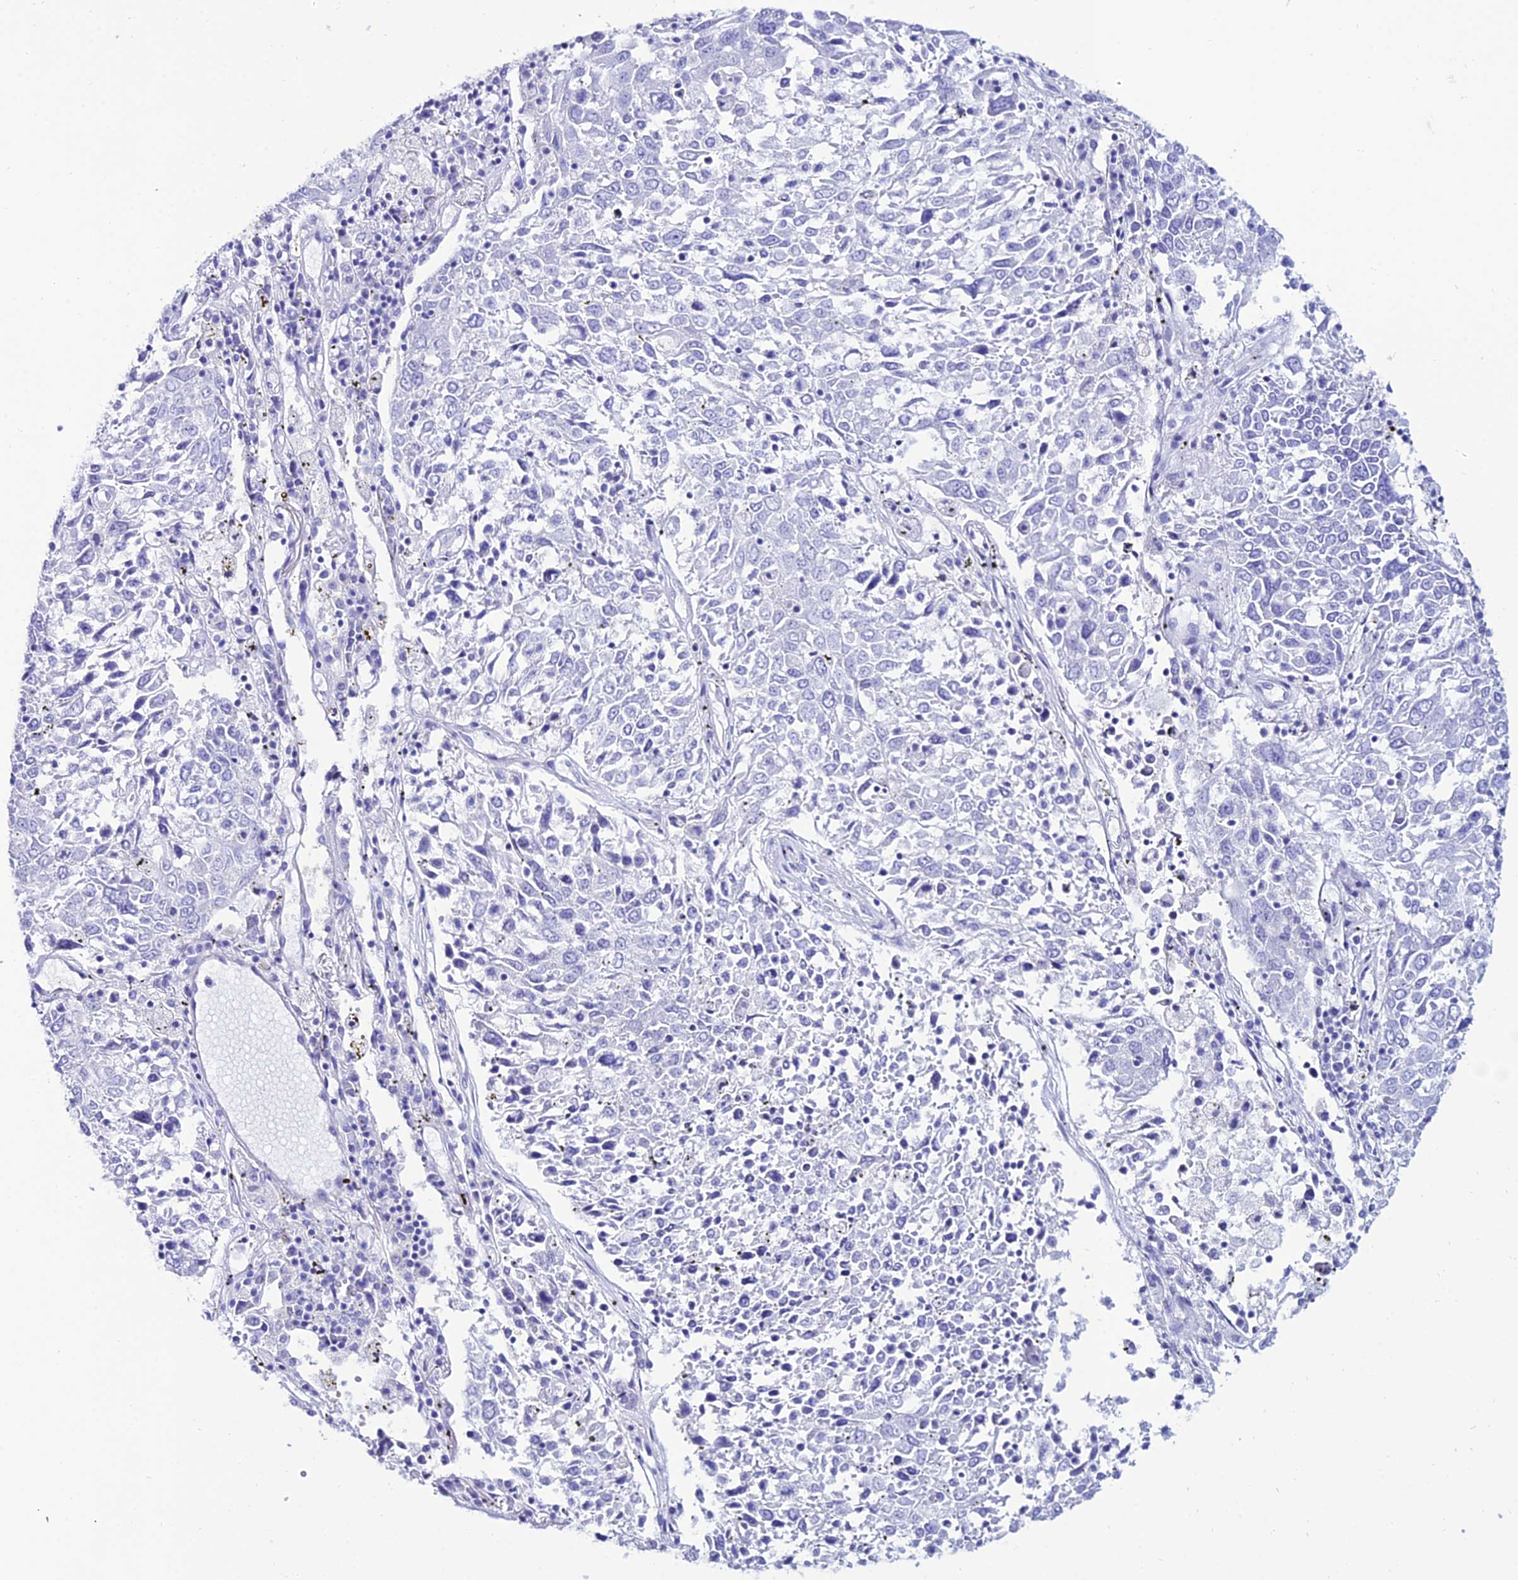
{"staining": {"intensity": "negative", "quantity": "none", "location": "none"}, "tissue": "lung cancer", "cell_type": "Tumor cells", "image_type": "cancer", "snomed": [{"axis": "morphology", "description": "Squamous cell carcinoma, NOS"}, {"axis": "topography", "description": "Lung"}], "caption": "A high-resolution micrograph shows immunohistochemistry staining of squamous cell carcinoma (lung), which displays no significant expression in tumor cells.", "gene": "OR4D5", "patient": {"sex": "male", "age": 65}}